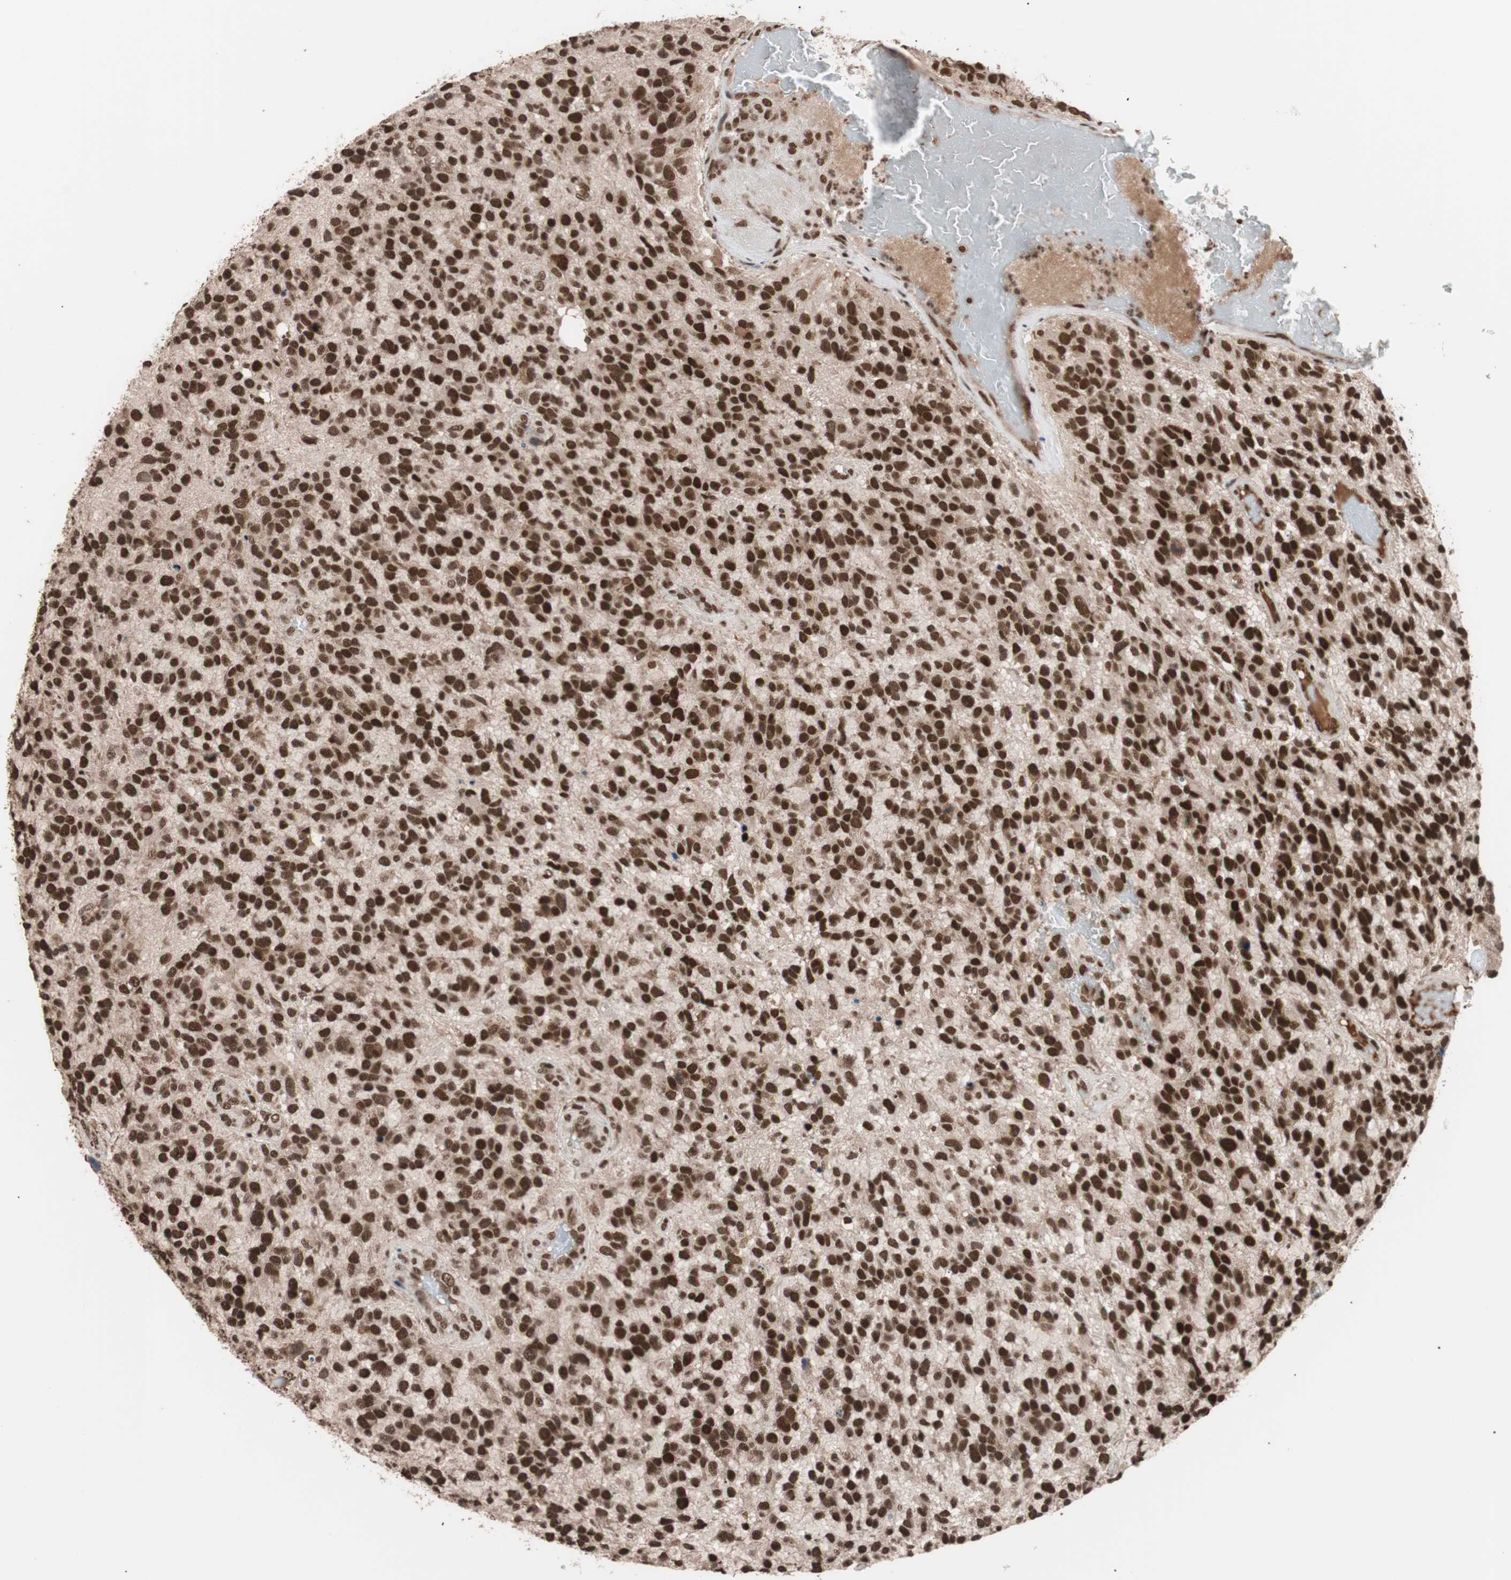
{"staining": {"intensity": "strong", "quantity": ">75%", "location": "nuclear"}, "tissue": "glioma", "cell_type": "Tumor cells", "image_type": "cancer", "snomed": [{"axis": "morphology", "description": "Glioma, malignant, High grade"}, {"axis": "topography", "description": "Brain"}], "caption": "Glioma stained with a brown dye exhibits strong nuclear positive expression in about >75% of tumor cells.", "gene": "CHAMP1", "patient": {"sex": "female", "age": 58}}